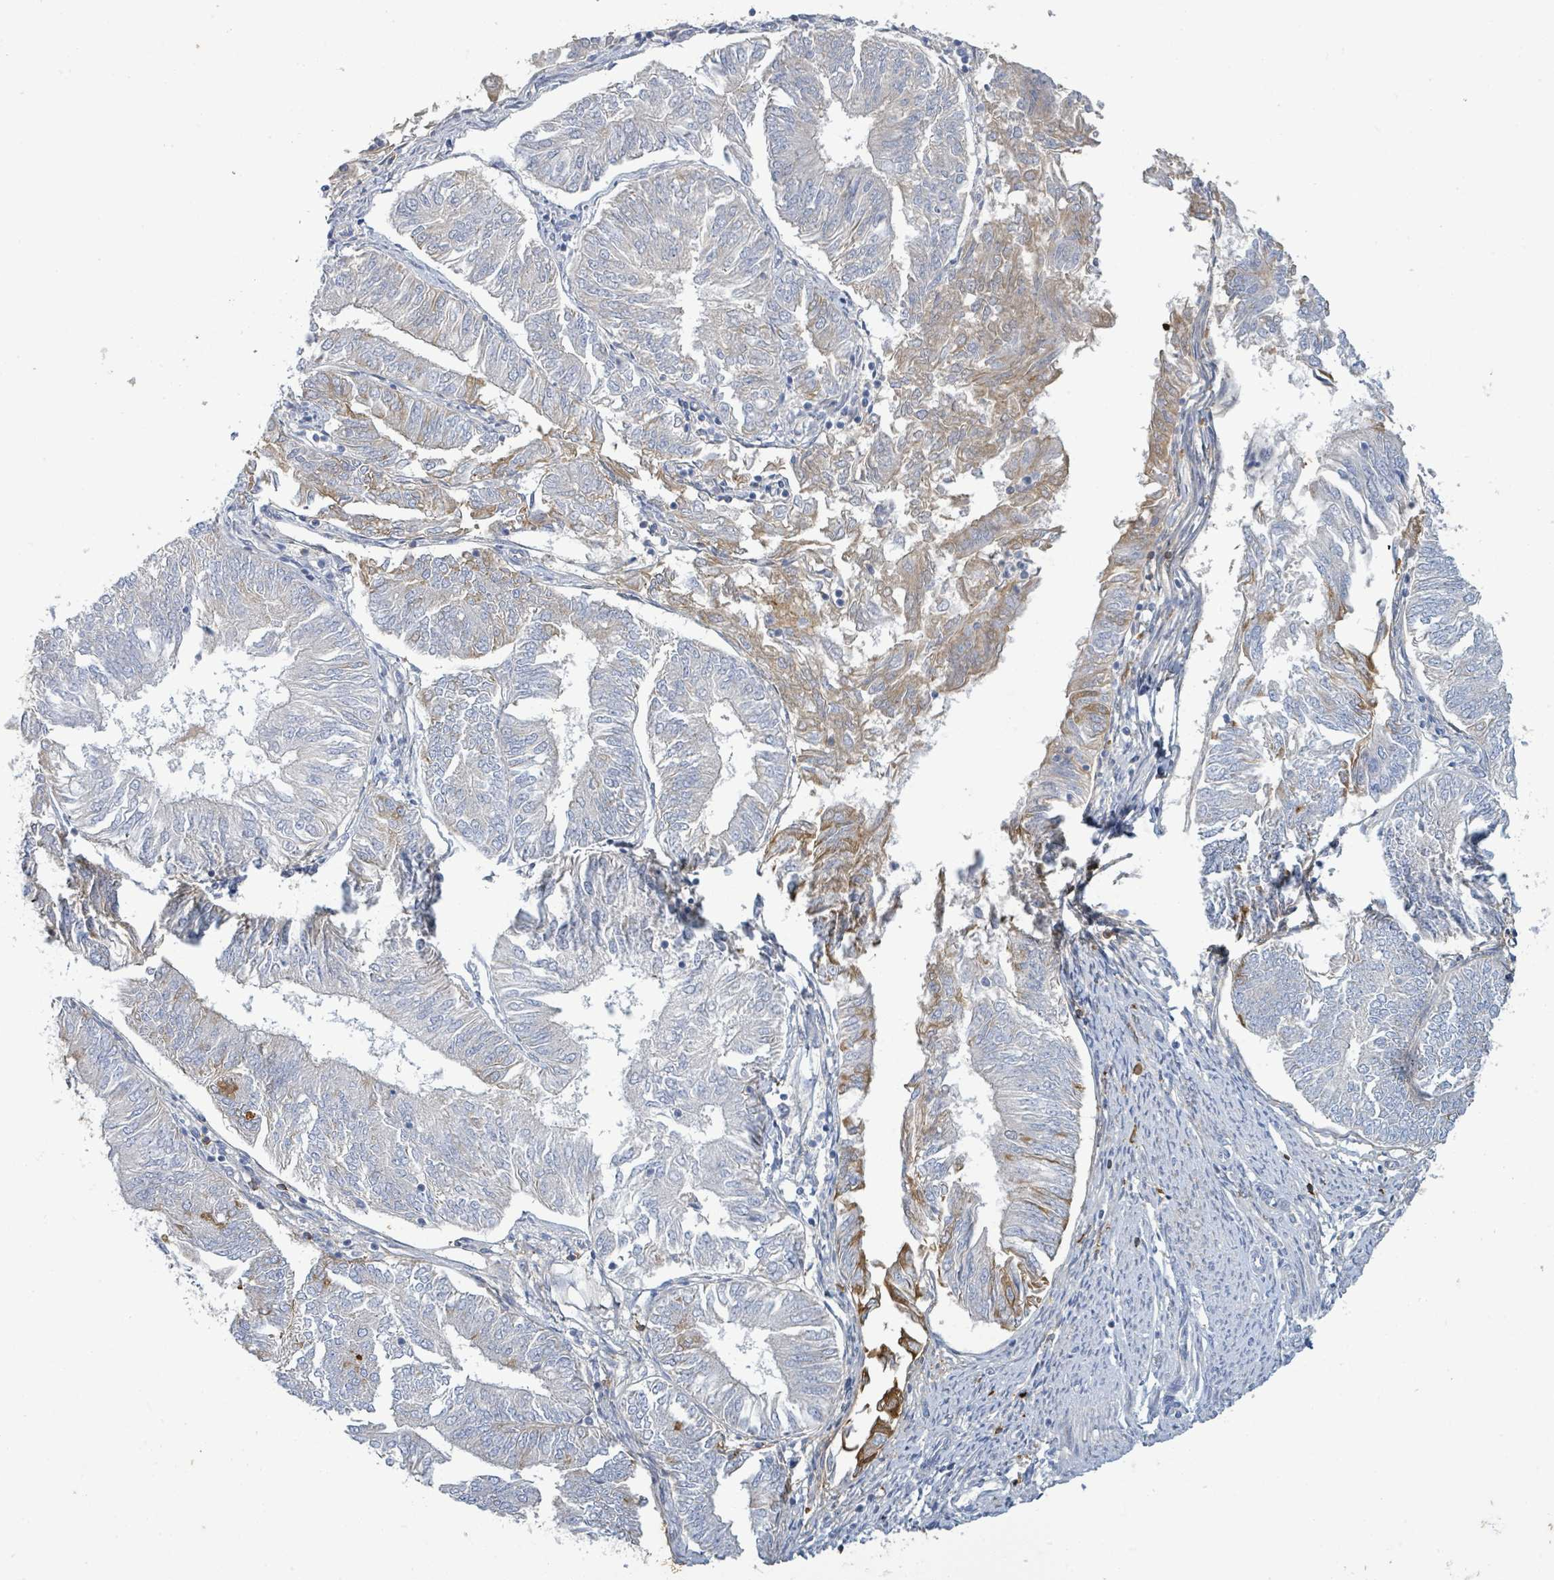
{"staining": {"intensity": "weak", "quantity": "25%-75%", "location": "cytoplasmic/membranous"}, "tissue": "endometrial cancer", "cell_type": "Tumor cells", "image_type": "cancer", "snomed": [{"axis": "morphology", "description": "Adenocarcinoma, NOS"}, {"axis": "topography", "description": "Endometrium"}], "caption": "About 25%-75% of tumor cells in human endometrial cancer (adenocarcinoma) reveal weak cytoplasmic/membranous protein expression as visualized by brown immunohistochemical staining.", "gene": "ALG12", "patient": {"sex": "female", "age": 58}}